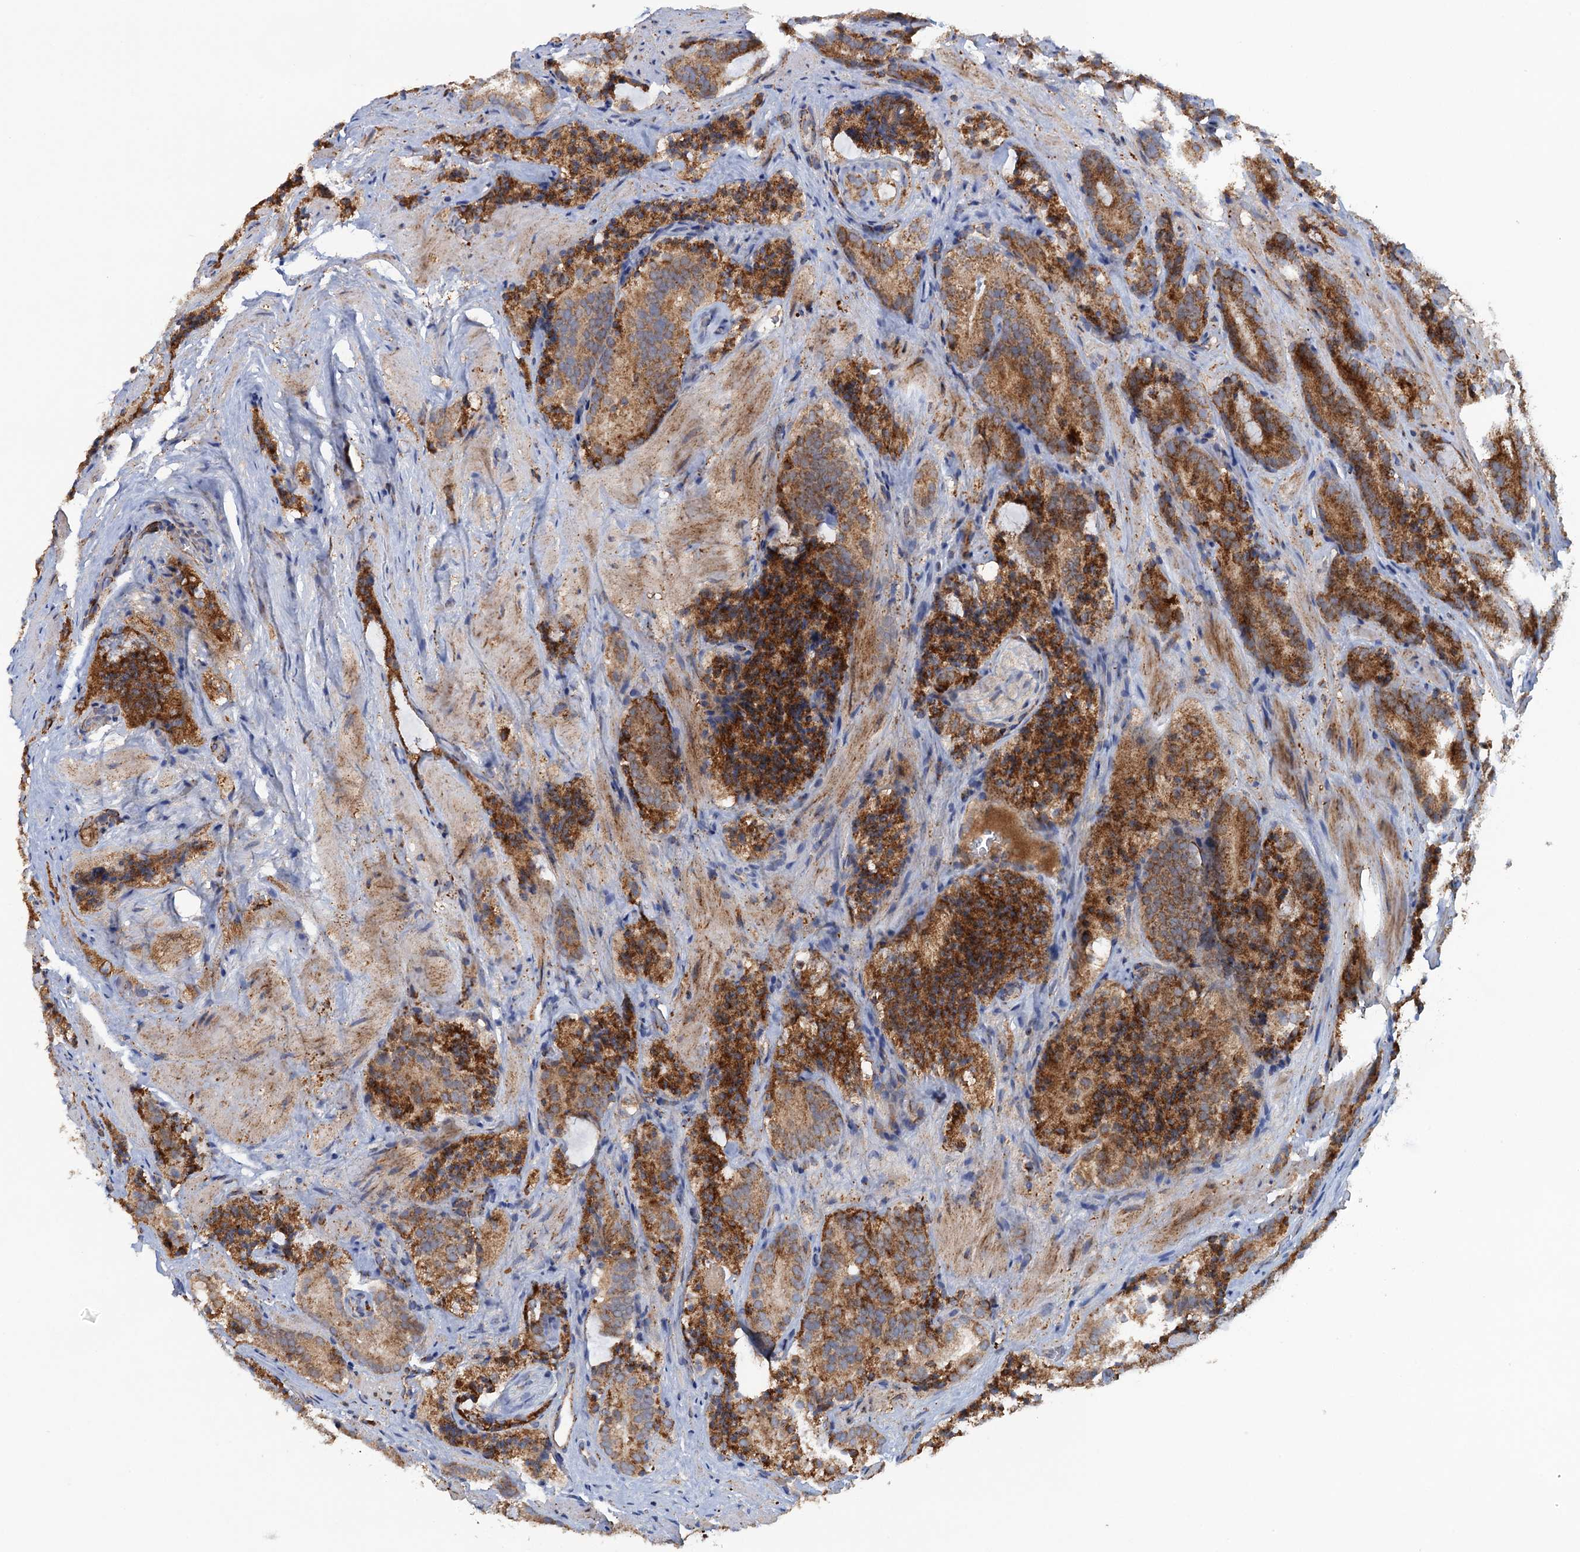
{"staining": {"intensity": "strong", "quantity": ">75%", "location": "cytoplasmic/membranous"}, "tissue": "prostate cancer", "cell_type": "Tumor cells", "image_type": "cancer", "snomed": [{"axis": "morphology", "description": "Adenocarcinoma, High grade"}, {"axis": "topography", "description": "Prostate"}], "caption": "Prostate cancer was stained to show a protein in brown. There is high levels of strong cytoplasmic/membranous expression in approximately >75% of tumor cells.", "gene": "GTPBP3", "patient": {"sex": "male", "age": 57}}